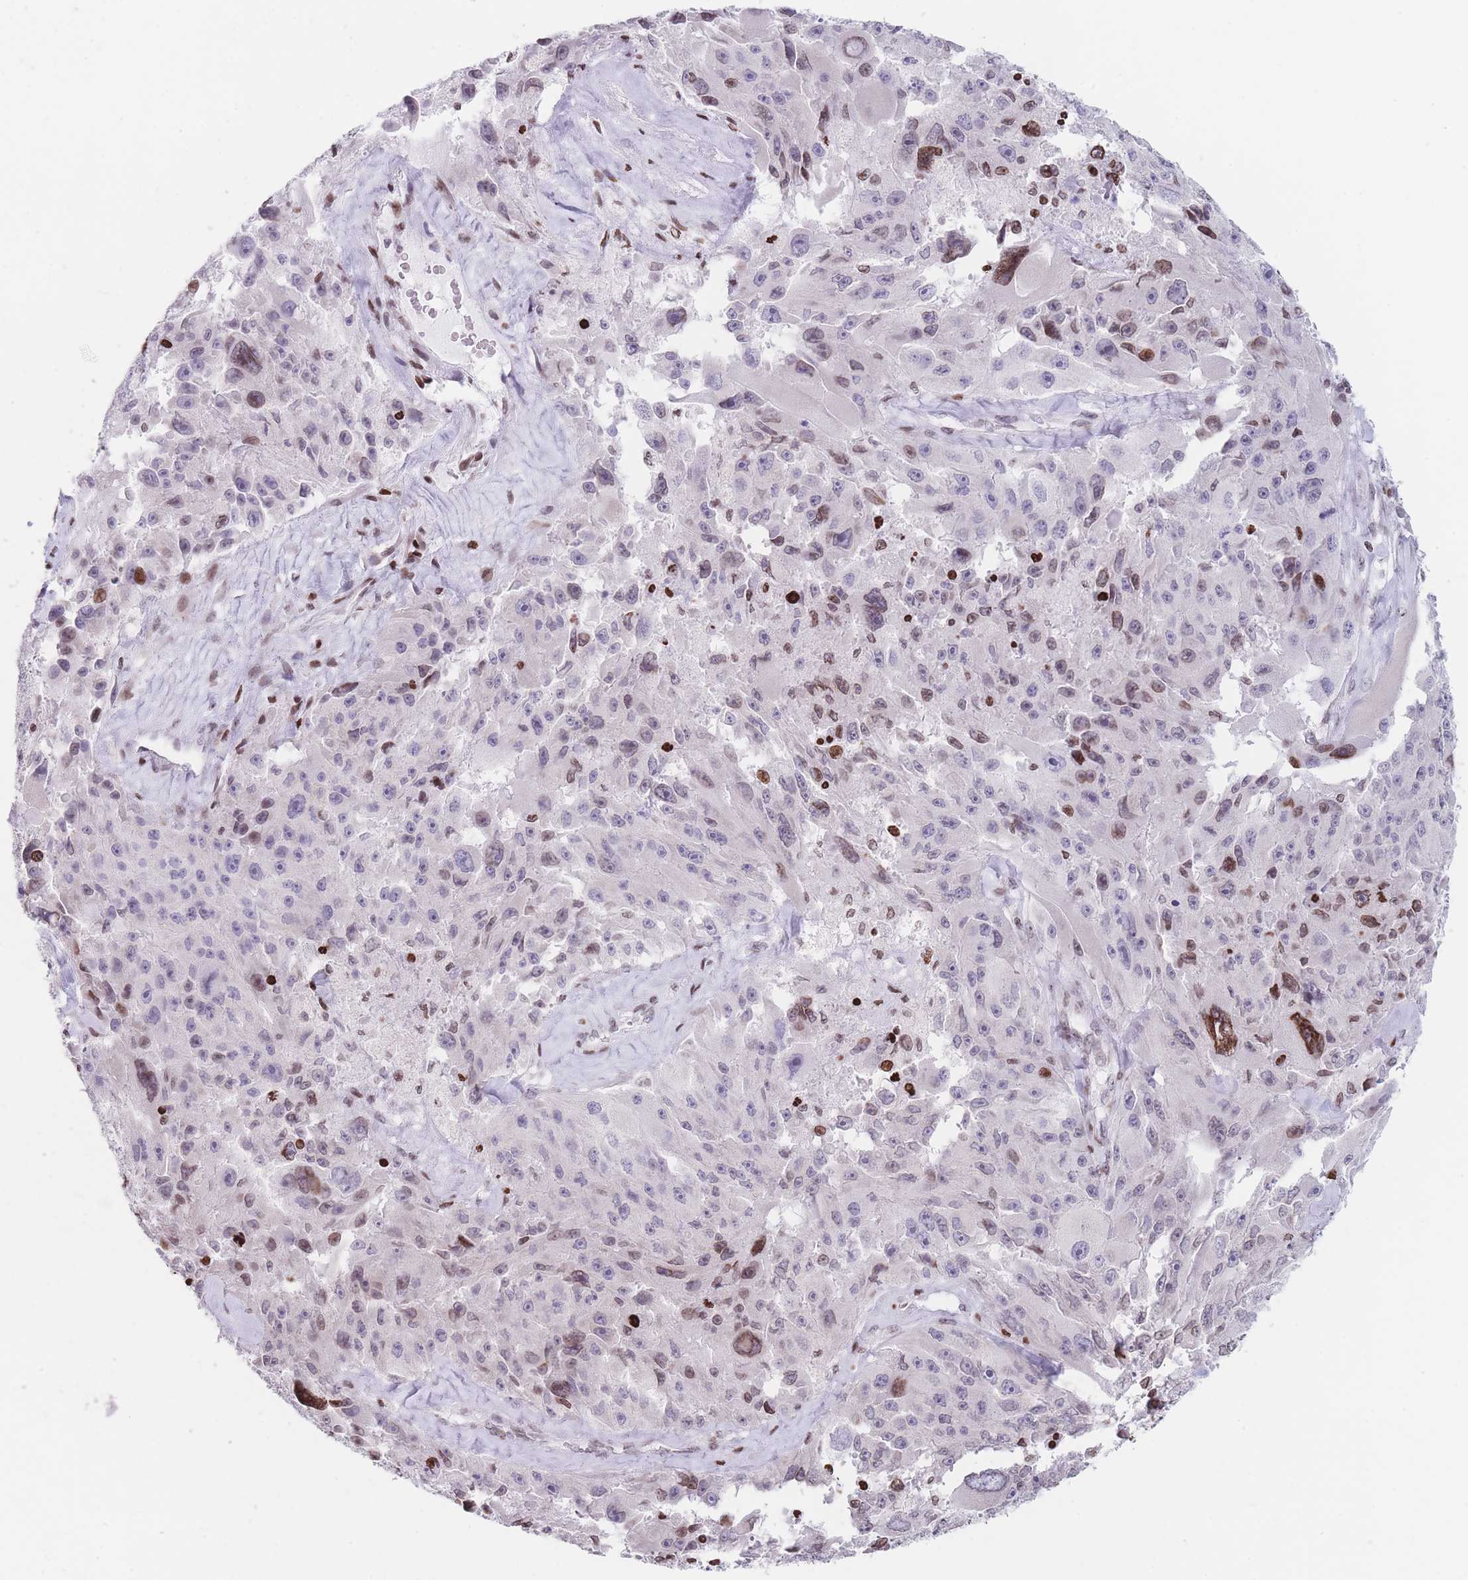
{"staining": {"intensity": "moderate", "quantity": "25%-75%", "location": "nuclear"}, "tissue": "melanoma", "cell_type": "Tumor cells", "image_type": "cancer", "snomed": [{"axis": "morphology", "description": "Malignant melanoma, Metastatic site"}, {"axis": "topography", "description": "Lymph node"}], "caption": "IHC micrograph of neoplastic tissue: human melanoma stained using immunohistochemistry shows medium levels of moderate protein expression localized specifically in the nuclear of tumor cells, appearing as a nuclear brown color.", "gene": "AK9", "patient": {"sex": "male", "age": 62}}